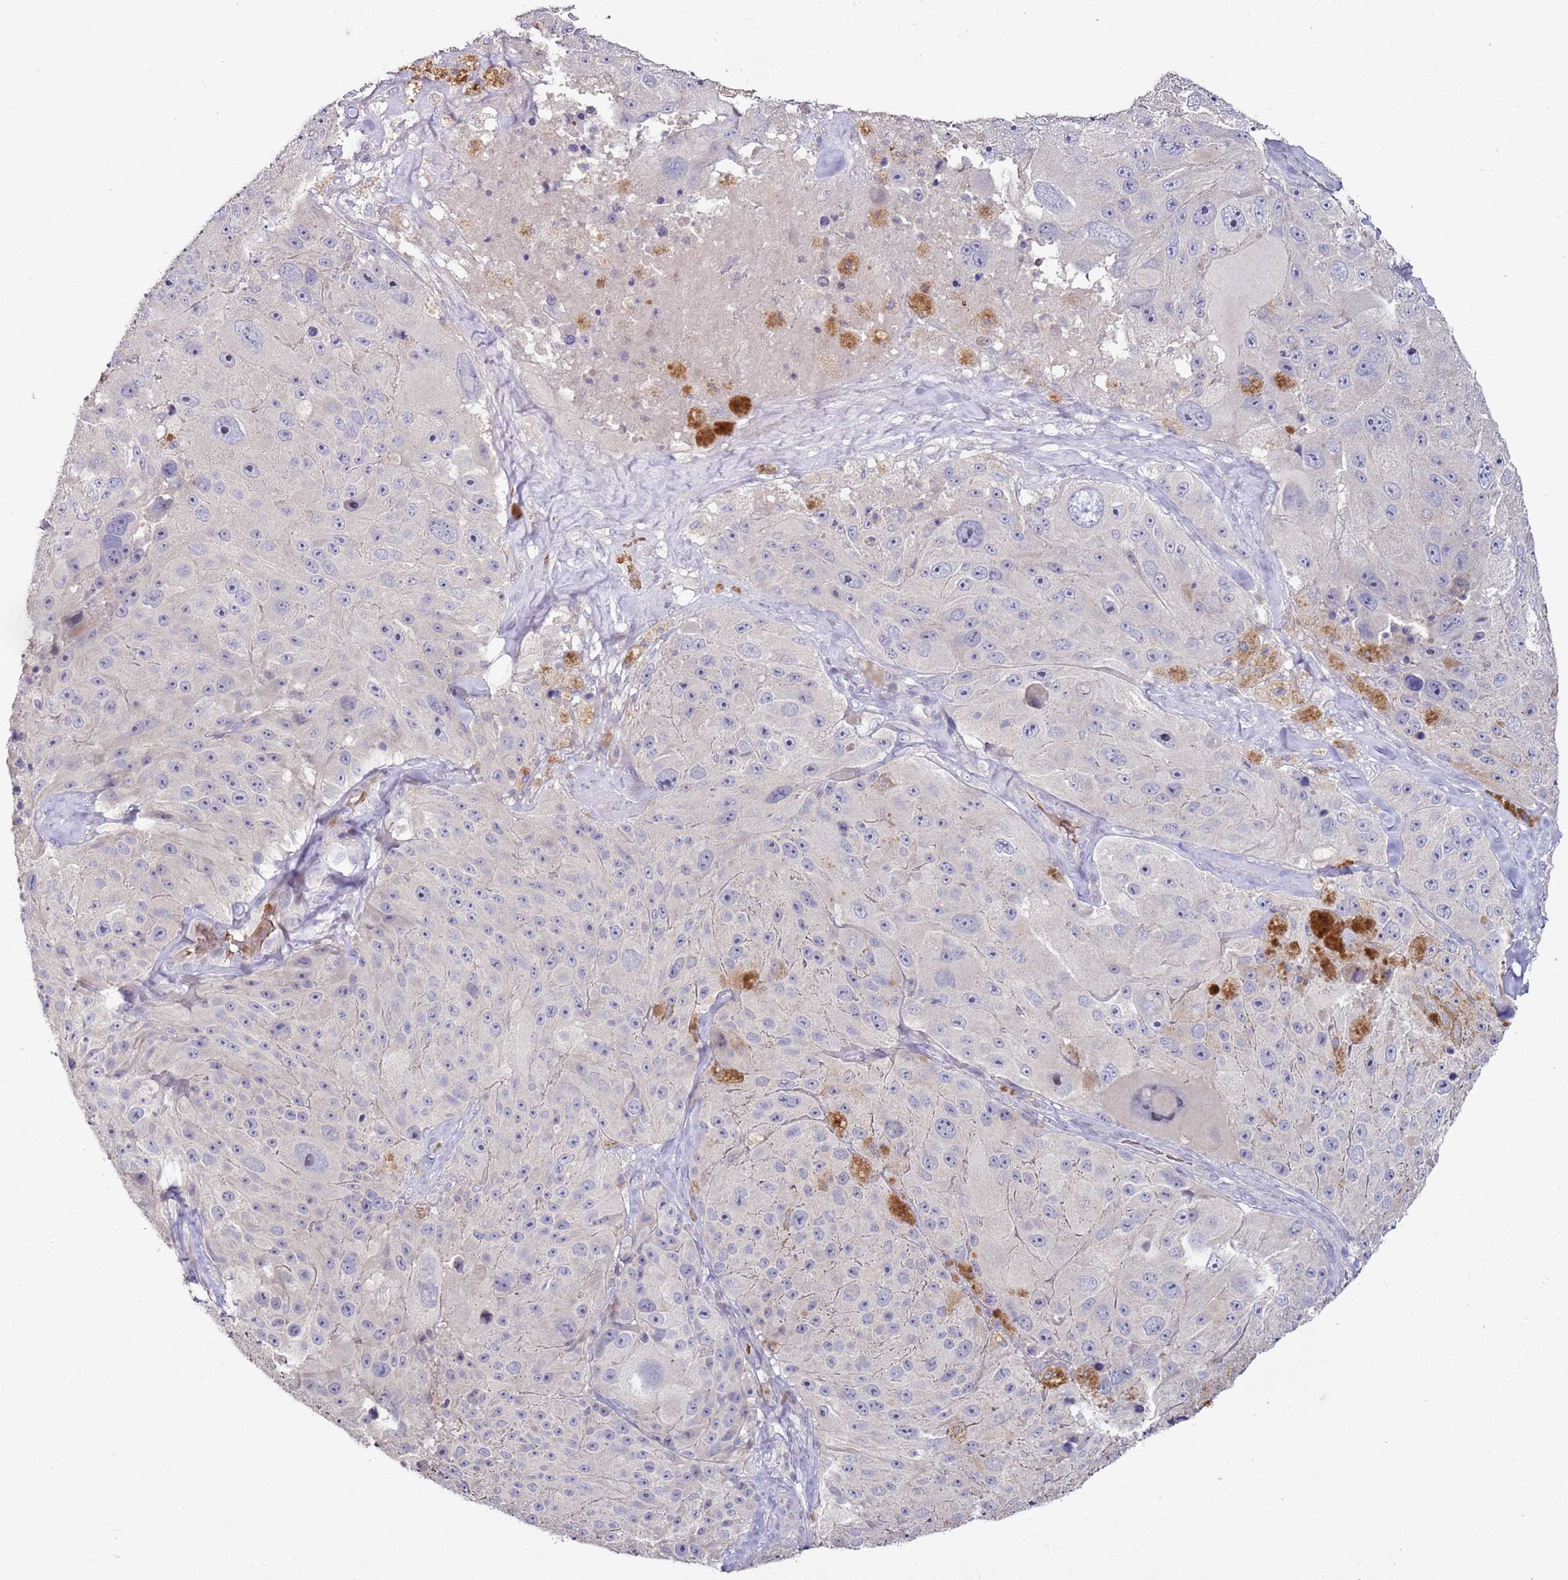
{"staining": {"intensity": "negative", "quantity": "none", "location": "none"}, "tissue": "melanoma", "cell_type": "Tumor cells", "image_type": "cancer", "snomed": [{"axis": "morphology", "description": "Malignant melanoma, Metastatic site"}, {"axis": "topography", "description": "Lymph node"}], "caption": "A high-resolution micrograph shows IHC staining of melanoma, which demonstrates no significant positivity in tumor cells.", "gene": "LACC1", "patient": {"sex": "male", "age": 62}}